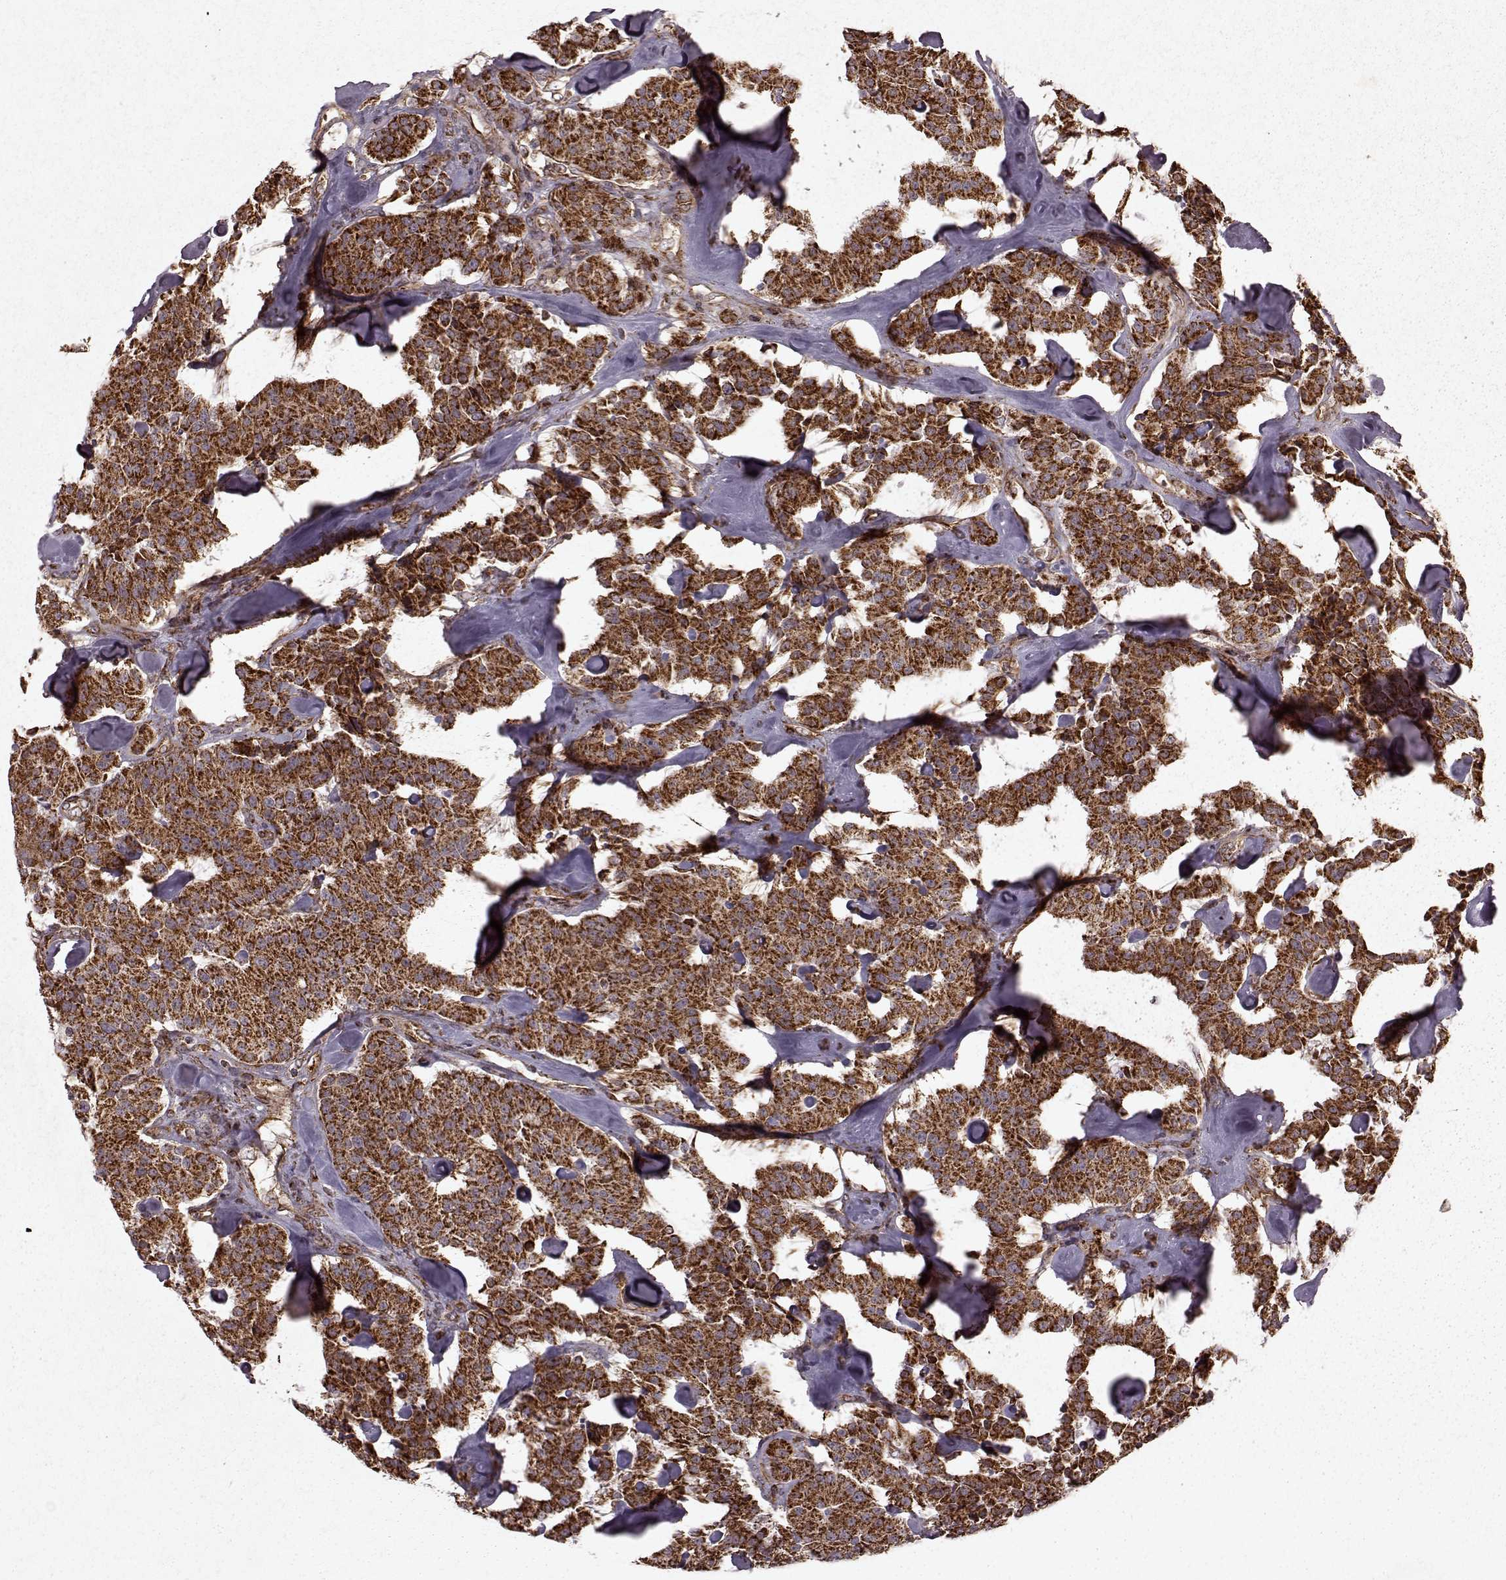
{"staining": {"intensity": "strong", "quantity": ">75%", "location": "cytoplasmic/membranous"}, "tissue": "carcinoid", "cell_type": "Tumor cells", "image_type": "cancer", "snomed": [{"axis": "morphology", "description": "Carcinoid, malignant, NOS"}, {"axis": "topography", "description": "Pancreas"}], "caption": "Tumor cells reveal high levels of strong cytoplasmic/membranous expression in about >75% of cells in human carcinoid.", "gene": "FXN", "patient": {"sex": "male", "age": 41}}